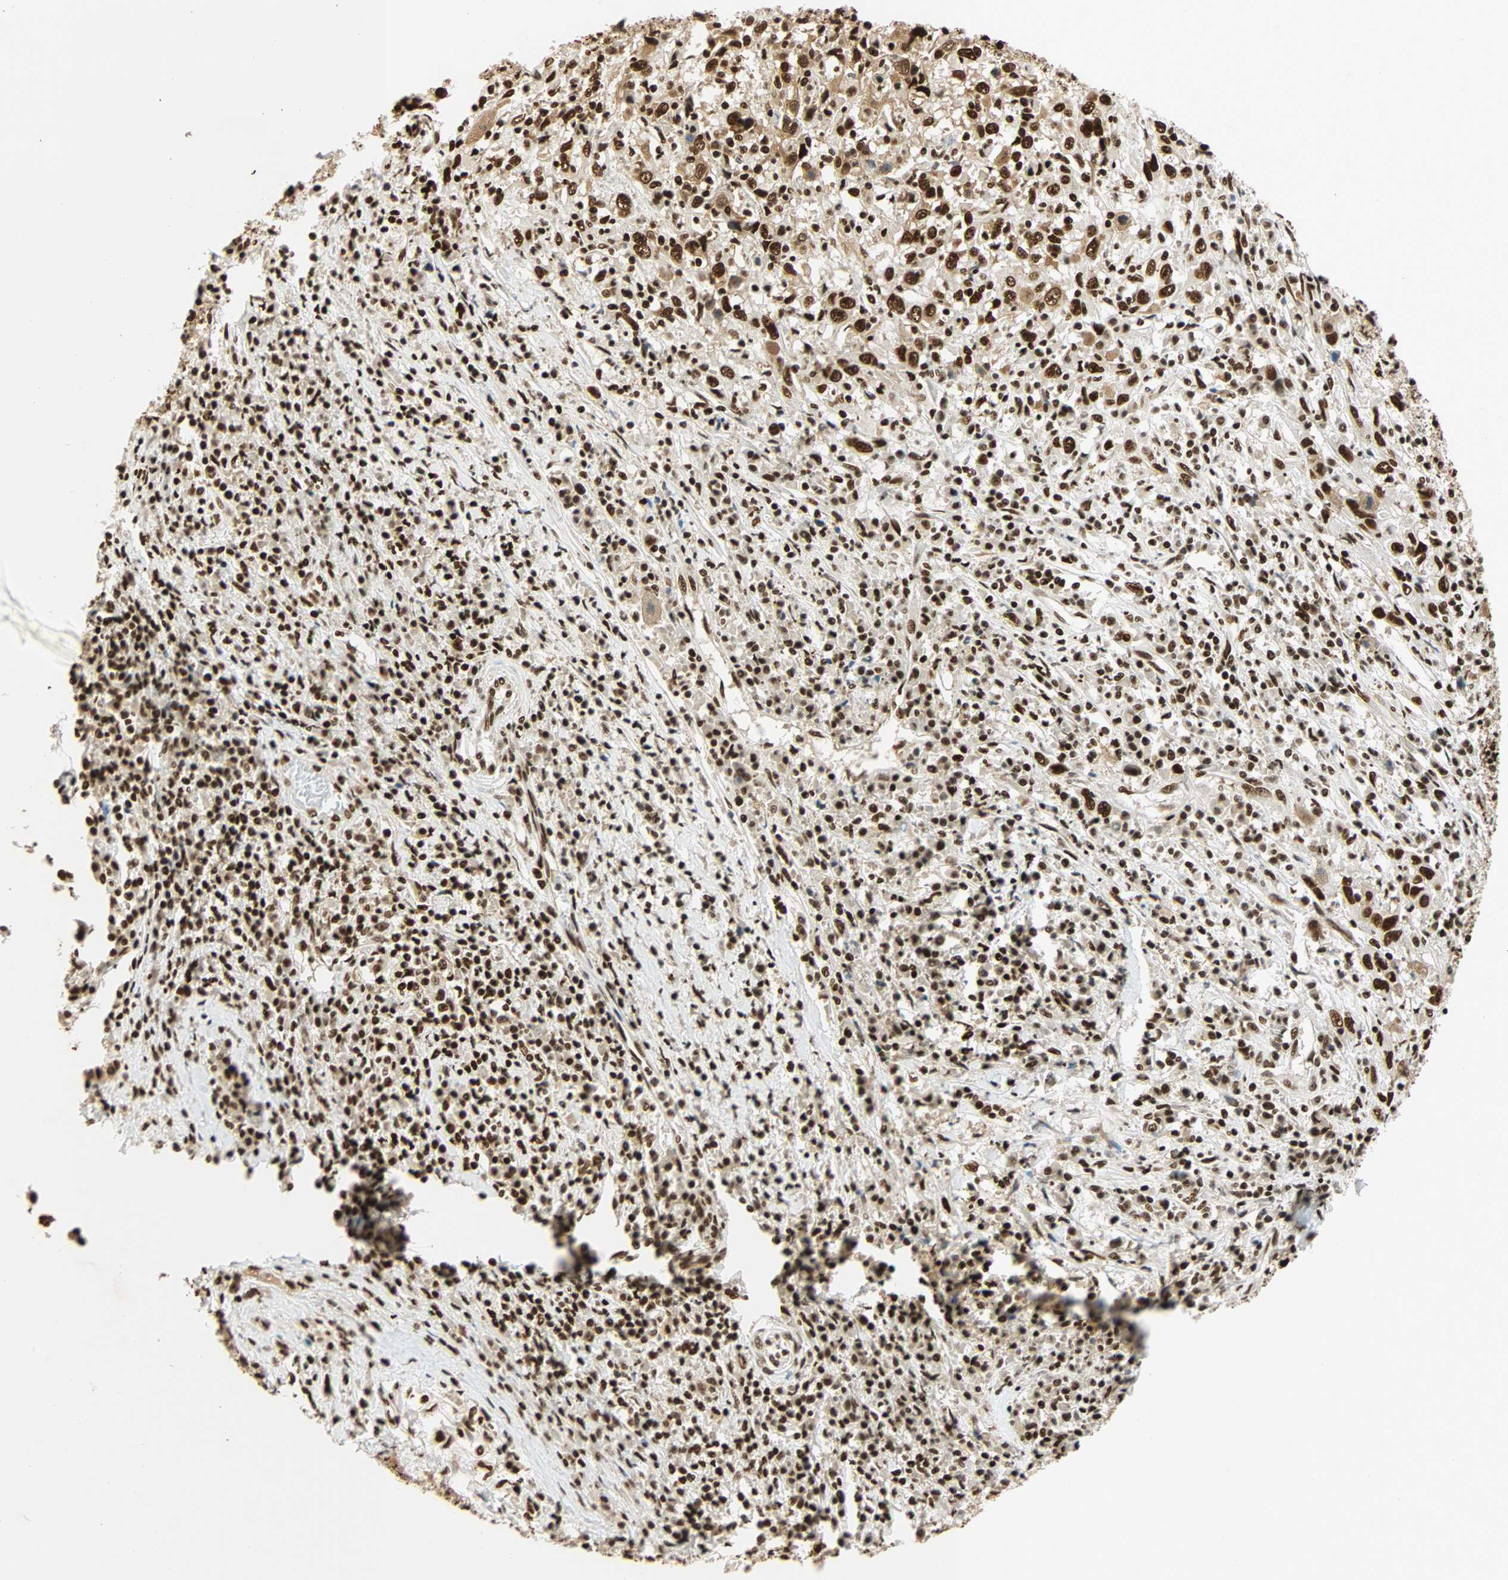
{"staining": {"intensity": "strong", "quantity": ">75%", "location": "cytoplasmic/membranous,nuclear"}, "tissue": "cervical cancer", "cell_type": "Tumor cells", "image_type": "cancer", "snomed": [{"axis": "morphology", "description": "Squamous cell carcinoma, NOS"}, {"axis": "topography", "description": "Cervix"}], "caption": "The immunohistochemical stain shows strong cytoplasmic/membranous and nuclear positivity in tumor cells of cervical cancer tissue.", "gene": "CDK12", "patient": {"sex": "female", "age": 46}}